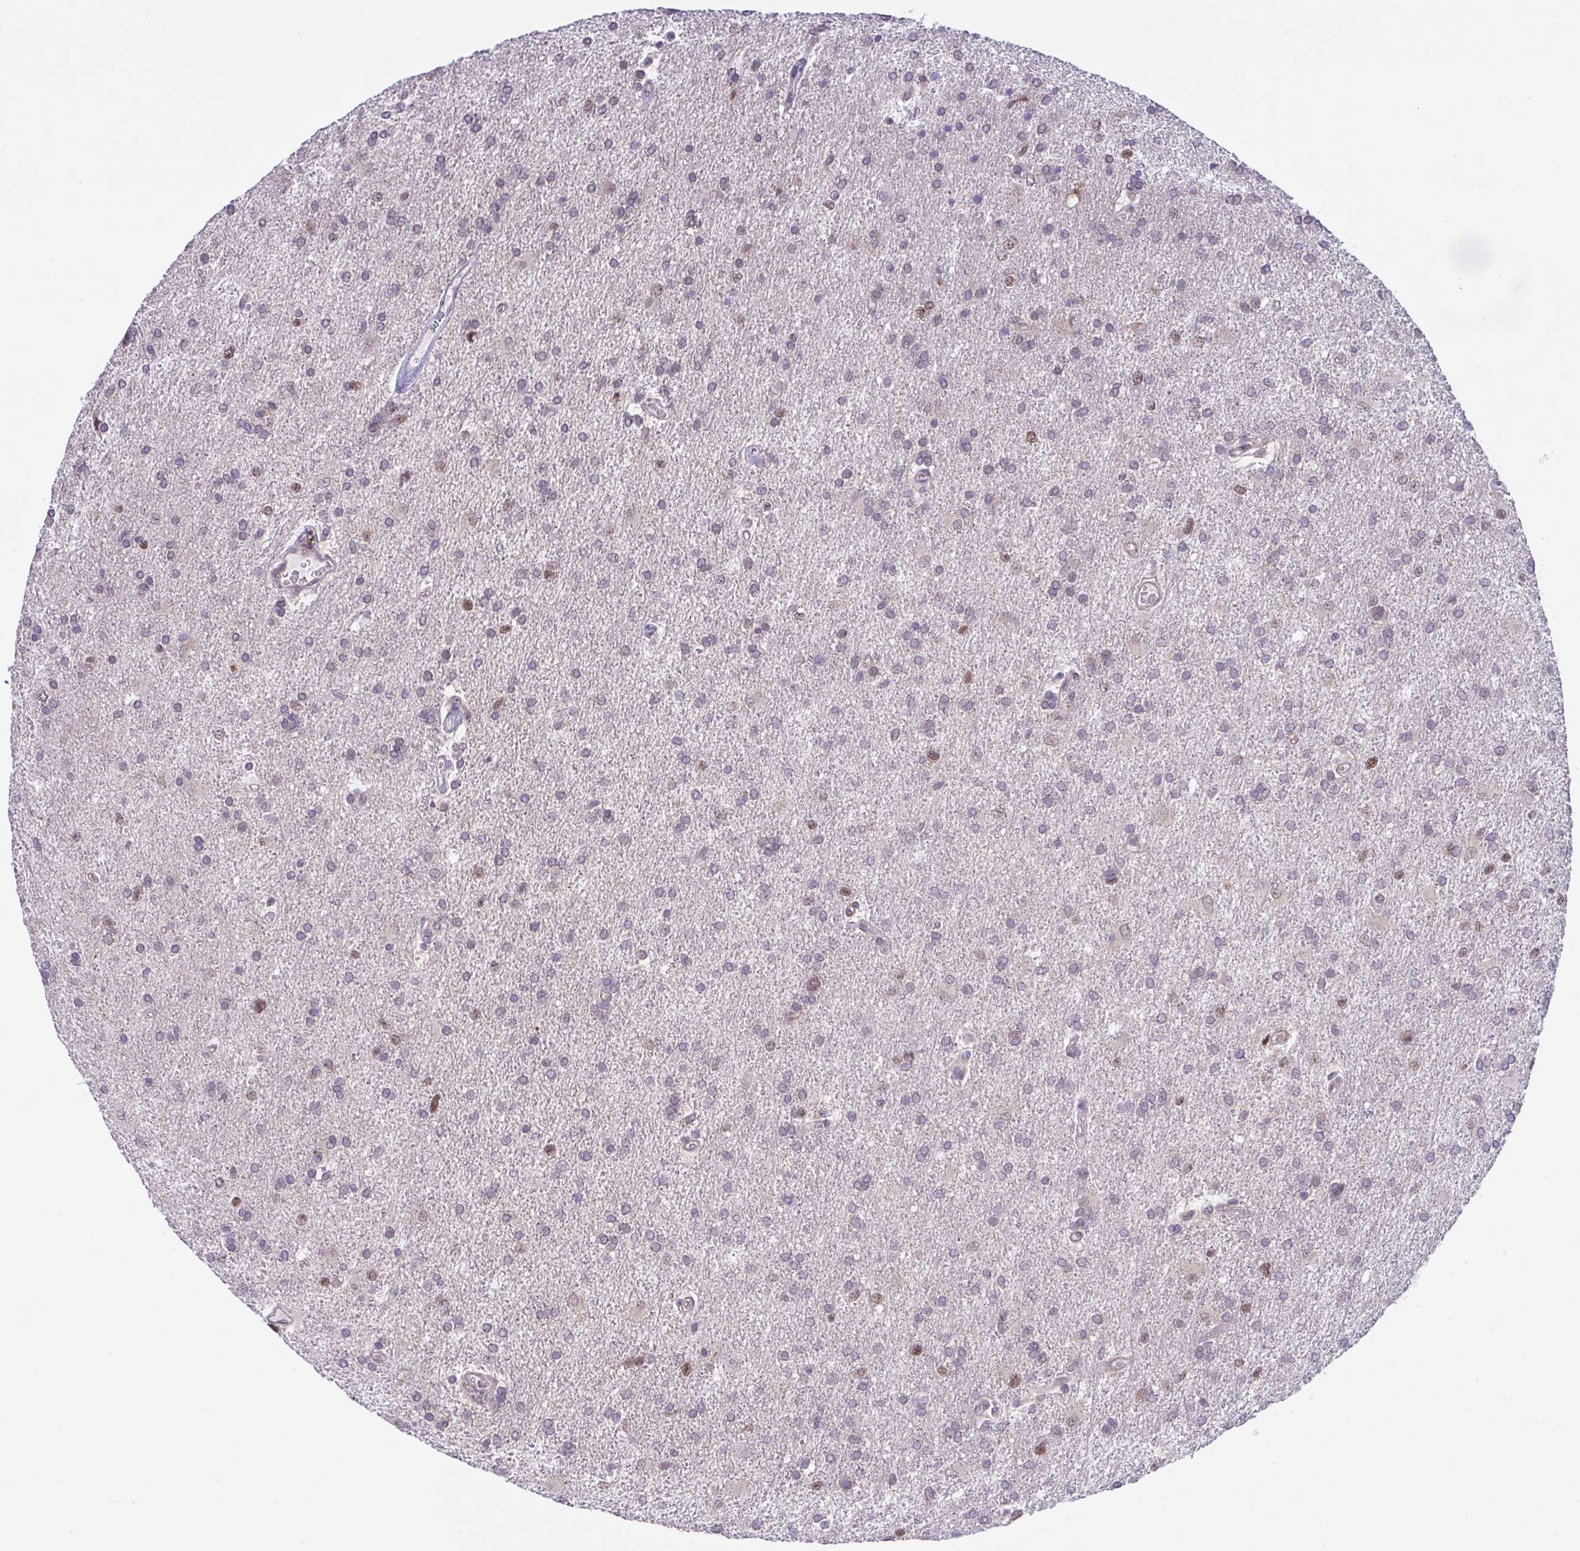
{"staining": {"intensity": "weak", "quantity": "<25%", "location": "nuclear"}, "tissue": "glioma", "cell_type": "Tumor cells", "image_type": "cancer", "snomed": [{"axis": "morphology", "description": "Glioma, malignant, High grade"}, {"axis": "topography", "description": "Brain"}], "caption": "Malignant high-grade glioma stained for a protein using immunohistochemistry exhibits no staining tumor cells.", "gene": "ZNF444", "patient": {"sex": "male", "age": 68}}